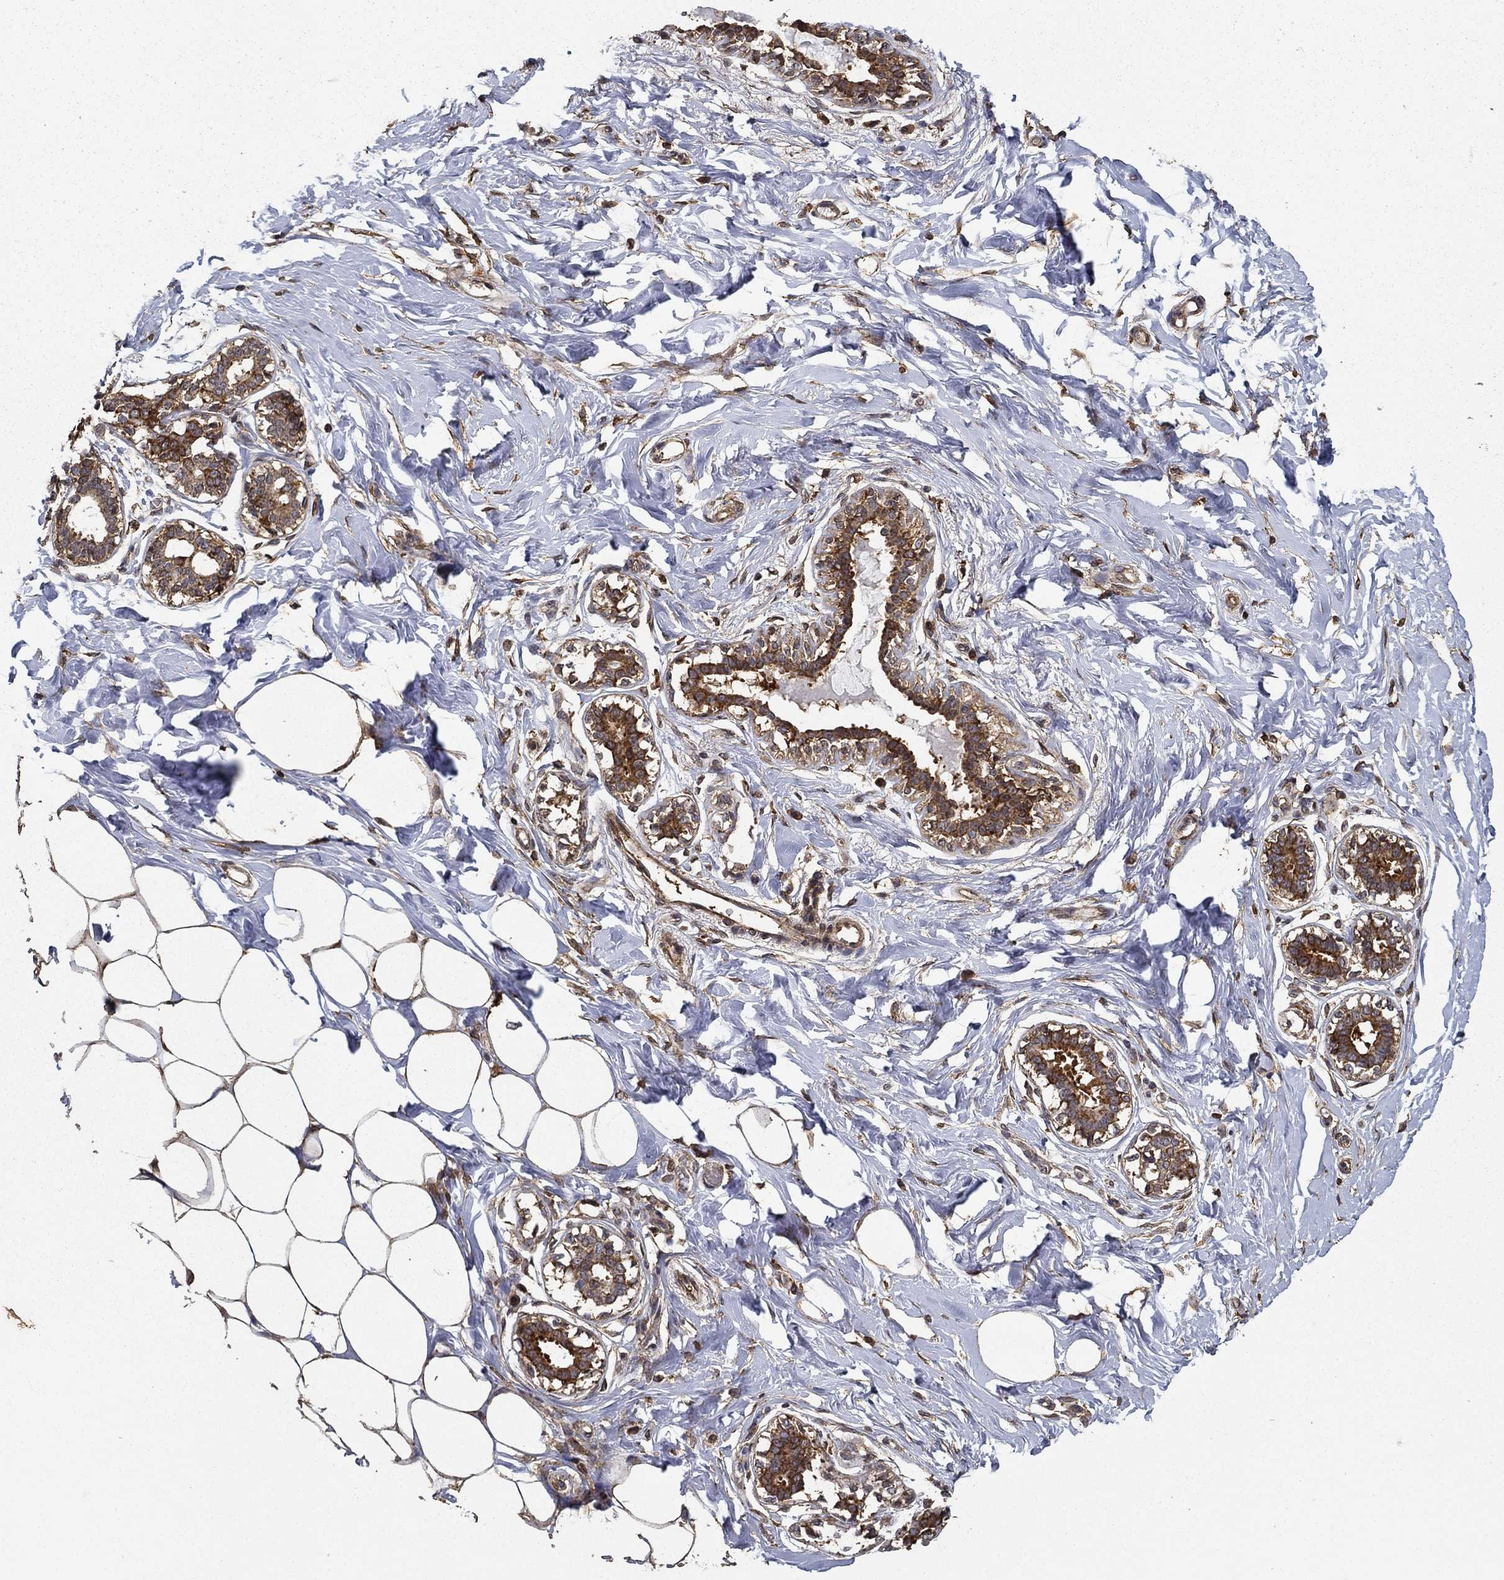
{"staining": {"intensity": "moderate", "quantity": "25%-75%", "location": "cytoplasmic/membranous"}, "tissue": "breast", "cell_type": "Adipocytes", "image_type": "normal", "snomed": [{"axis": "morphology", "description": "Normal tissue, NOS"}, {"axis": "morphology", "description": "Lobular carcinoma, in situ"}, {"axis": "topography", "description": "Breast"}], "caption": "Immunohistochemical staining of benign breast displays 25%-75% levels of moderate cytoplasmic/membranous protein staining in approximately 25%-75% of adipocytes.", "gene": "IFRD1", "patient": {"sex": "female", "age": 35}}